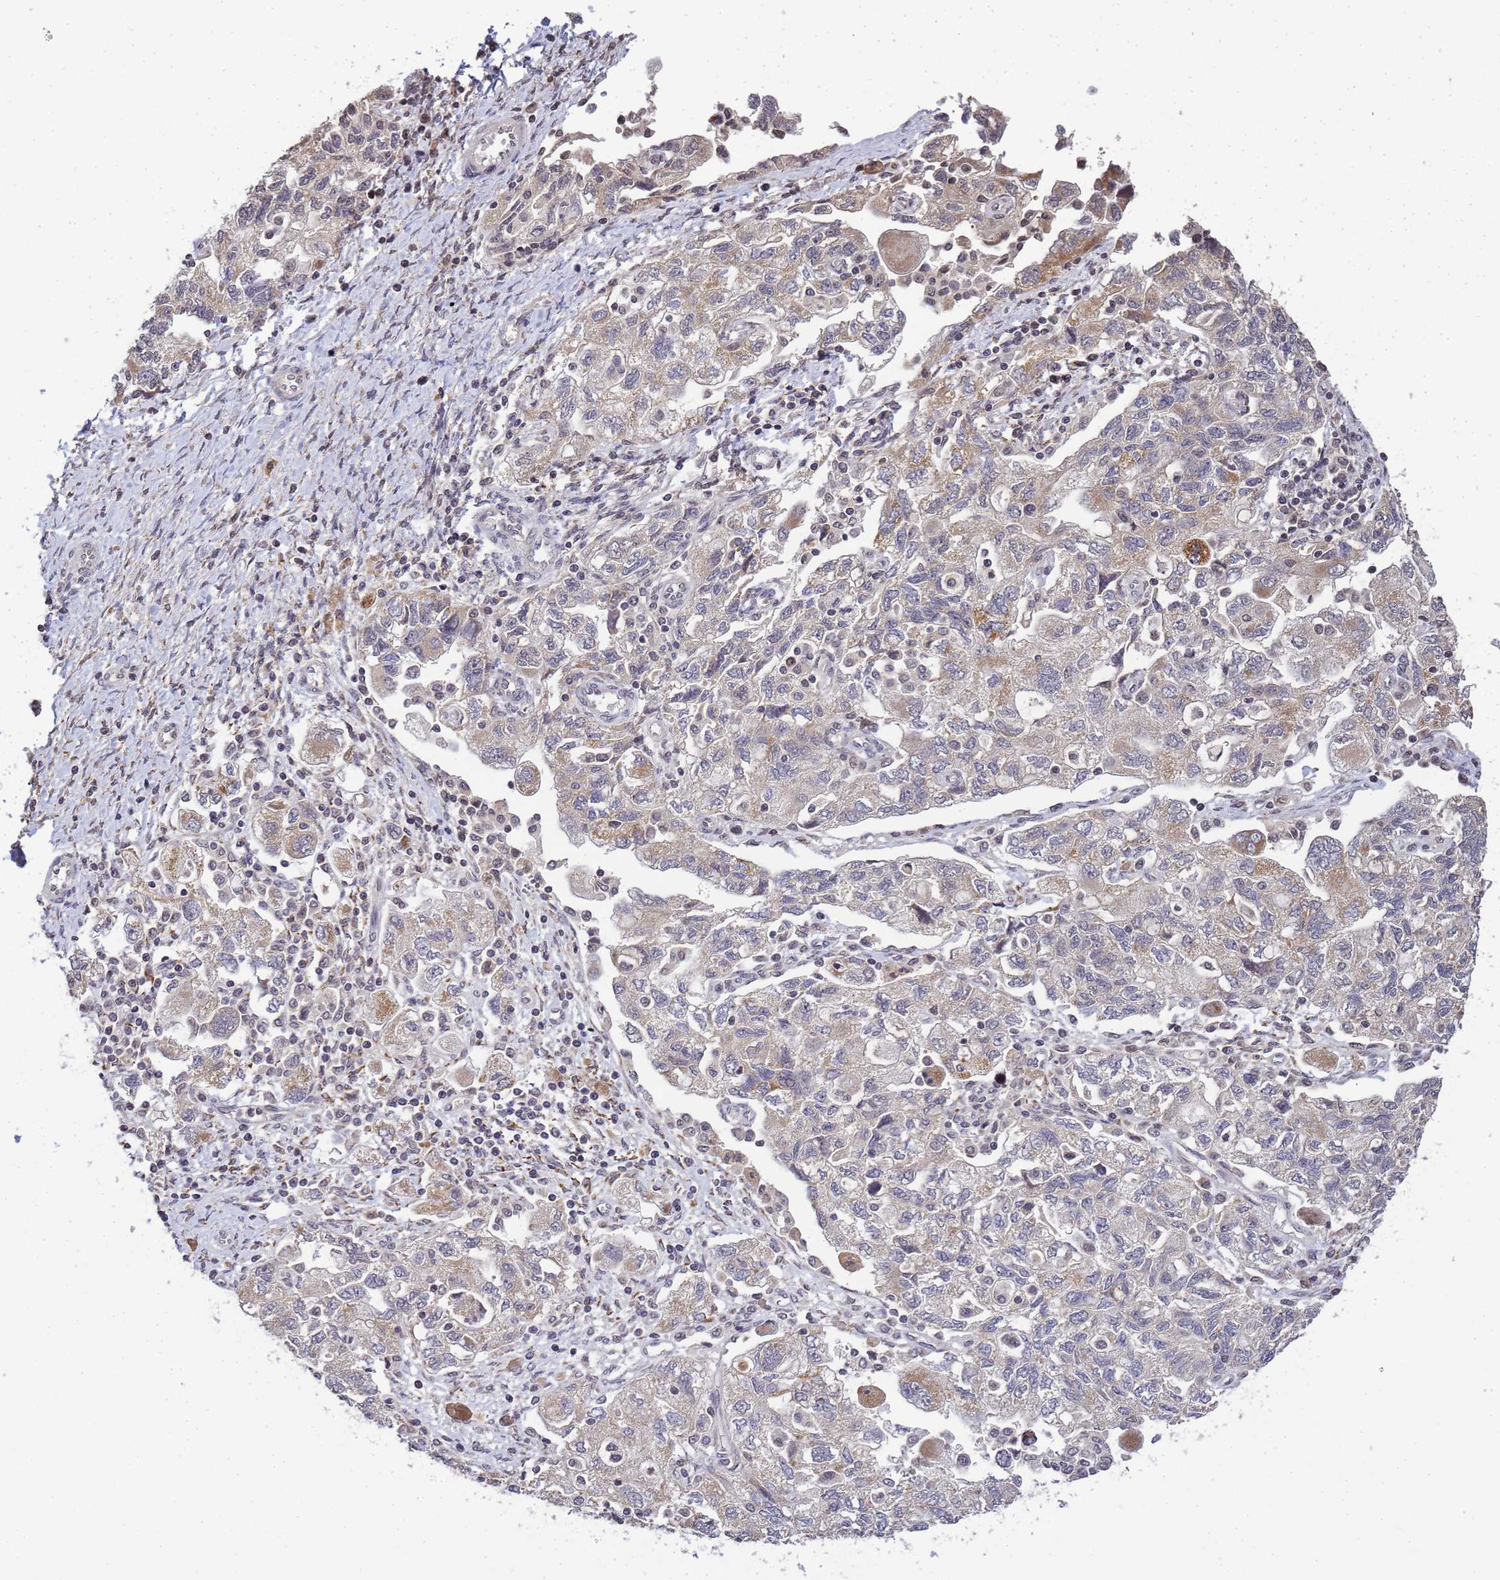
{"staining": {"intensity": "moderate", "quantity": "<25%", "location": "cytoplasmic/membranous"}, "tissue": "ovarian cancer", "cell_type": "Tumor cells", "image_type": "cancer", "snomed": [{"axis": "morphology", "description": "Carcinoma, NOS"}, {"axis": "morphology", "description": "Cystadenocarcinoma, serous, NOS"}, {"axis": "topography", "description": "Ovary"}], "caption": "Protein expression analysis of human ovarian cancer (carcinoma) reveals moderate cytoplasmic/membranous positivity in about <25% of tumor cells.", "gene": "MYL7", "patient": {"sex": "female", "age": 69}}